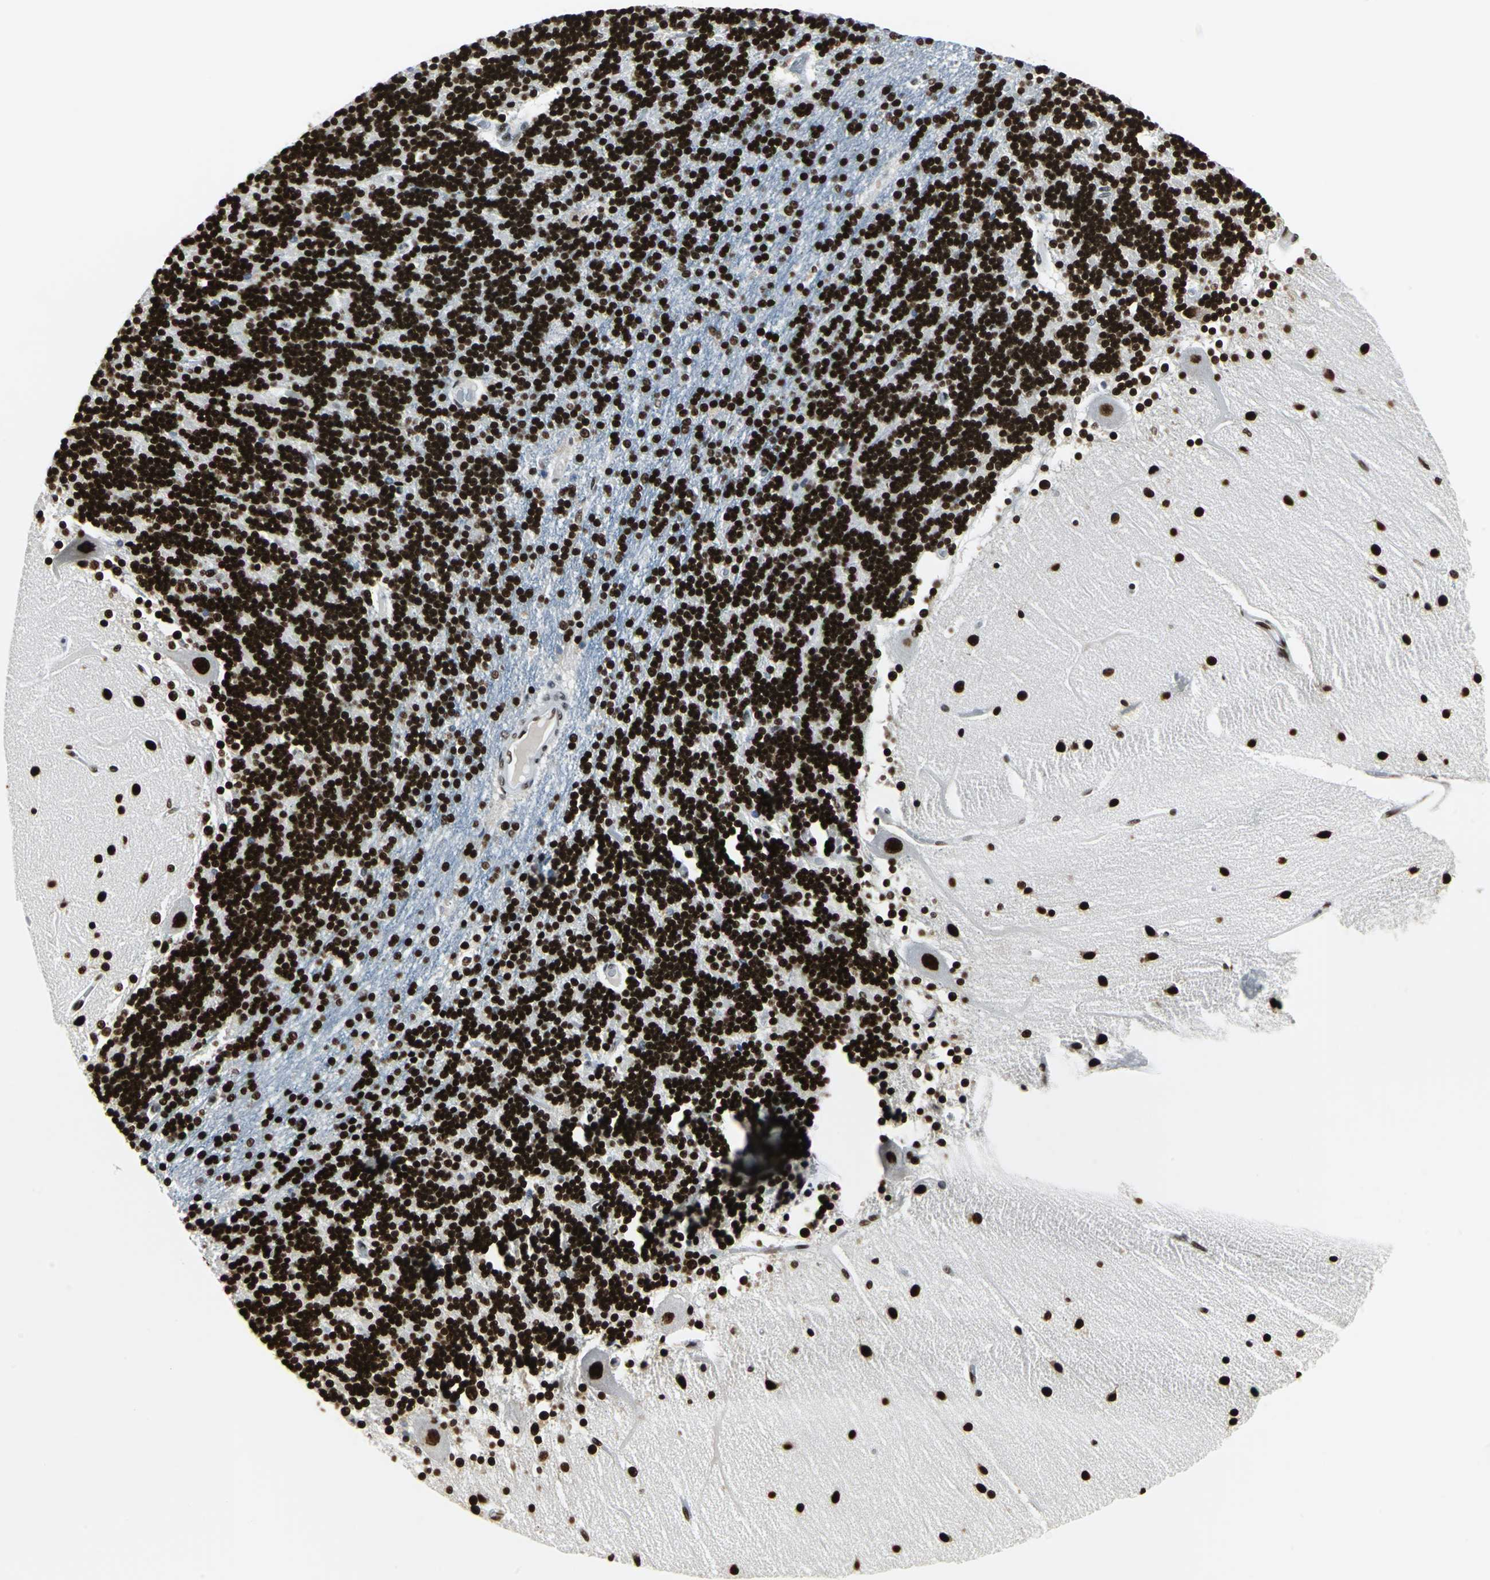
{"staining": {"intensity": "strong", "quantity": ">75%", "location": "nuclear"}, "tissue": "cerebellum", "cell_type": "Cells in granular layer", "image_type": "normal", "snomed": [{"axis": "morphology", "description": "Normal tissue, NOS"}, {"axis": "topography", "description": "Cerebellum"}], "caption": "Human cerebellum stained for a protein (brown) exhibits strong nuclear positive expression in approximately >75% of cells in granular layer.", "gene": "HDAC2", "patient": {"sex": "female", "age": 54}}